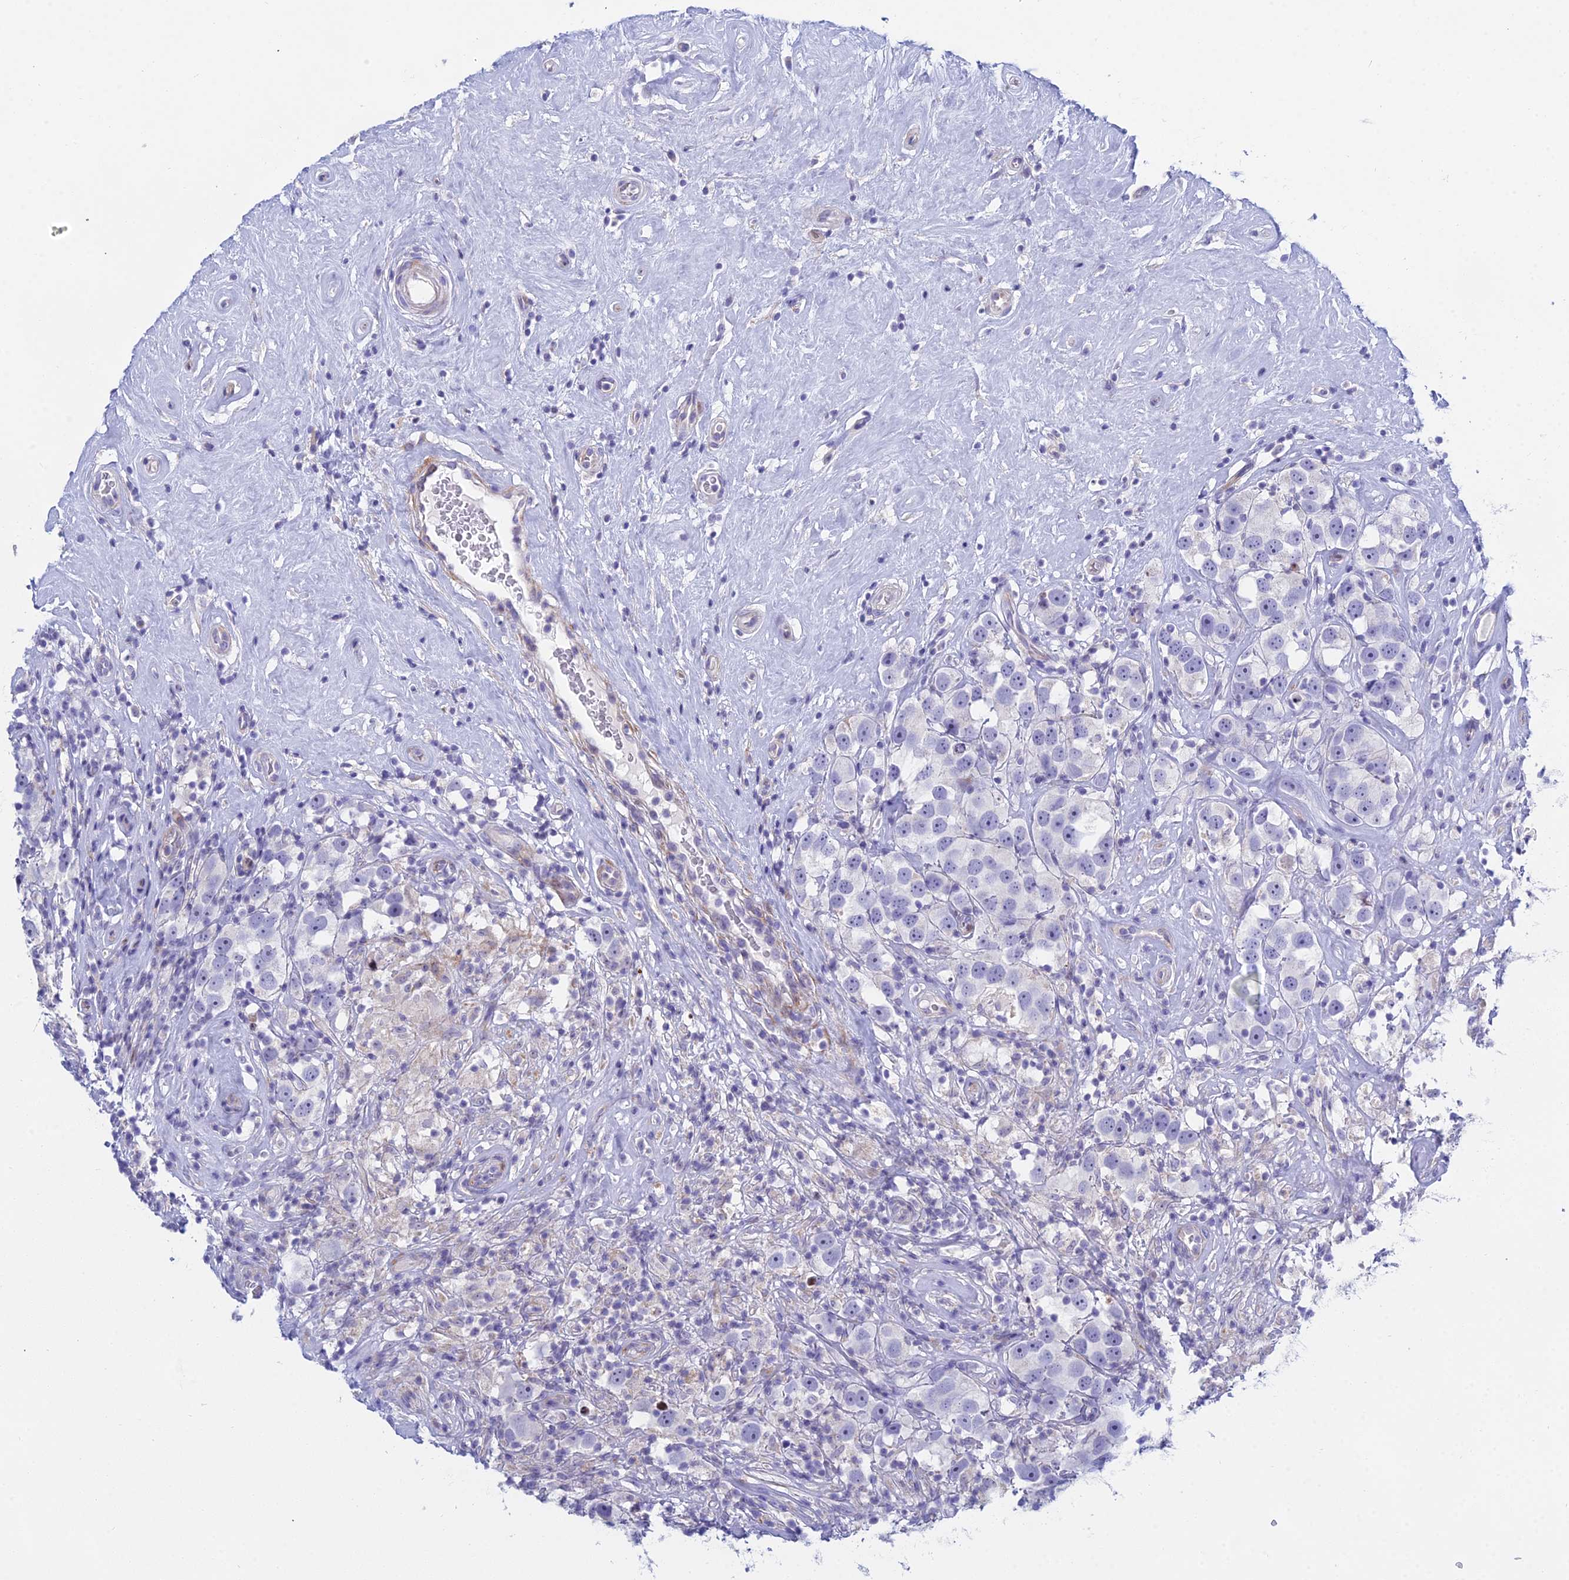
{"staining": {"intensity": "negative", "quantity": "none", "location": "none"}, "tissue": "testis cancer", "cell_type": "Tumor cells", "image_type": "cancer", "snomed": [{"axis": "morphology", "description": "Seminoma, NOS"}, {"axis": "topography", "description": "Testis"}], "caption": "This is an IHC image of human testis cancer. There is no positivity in tumor cells.", "gene": "PRR13", "patient": {"sex": "male", "age": 49}}